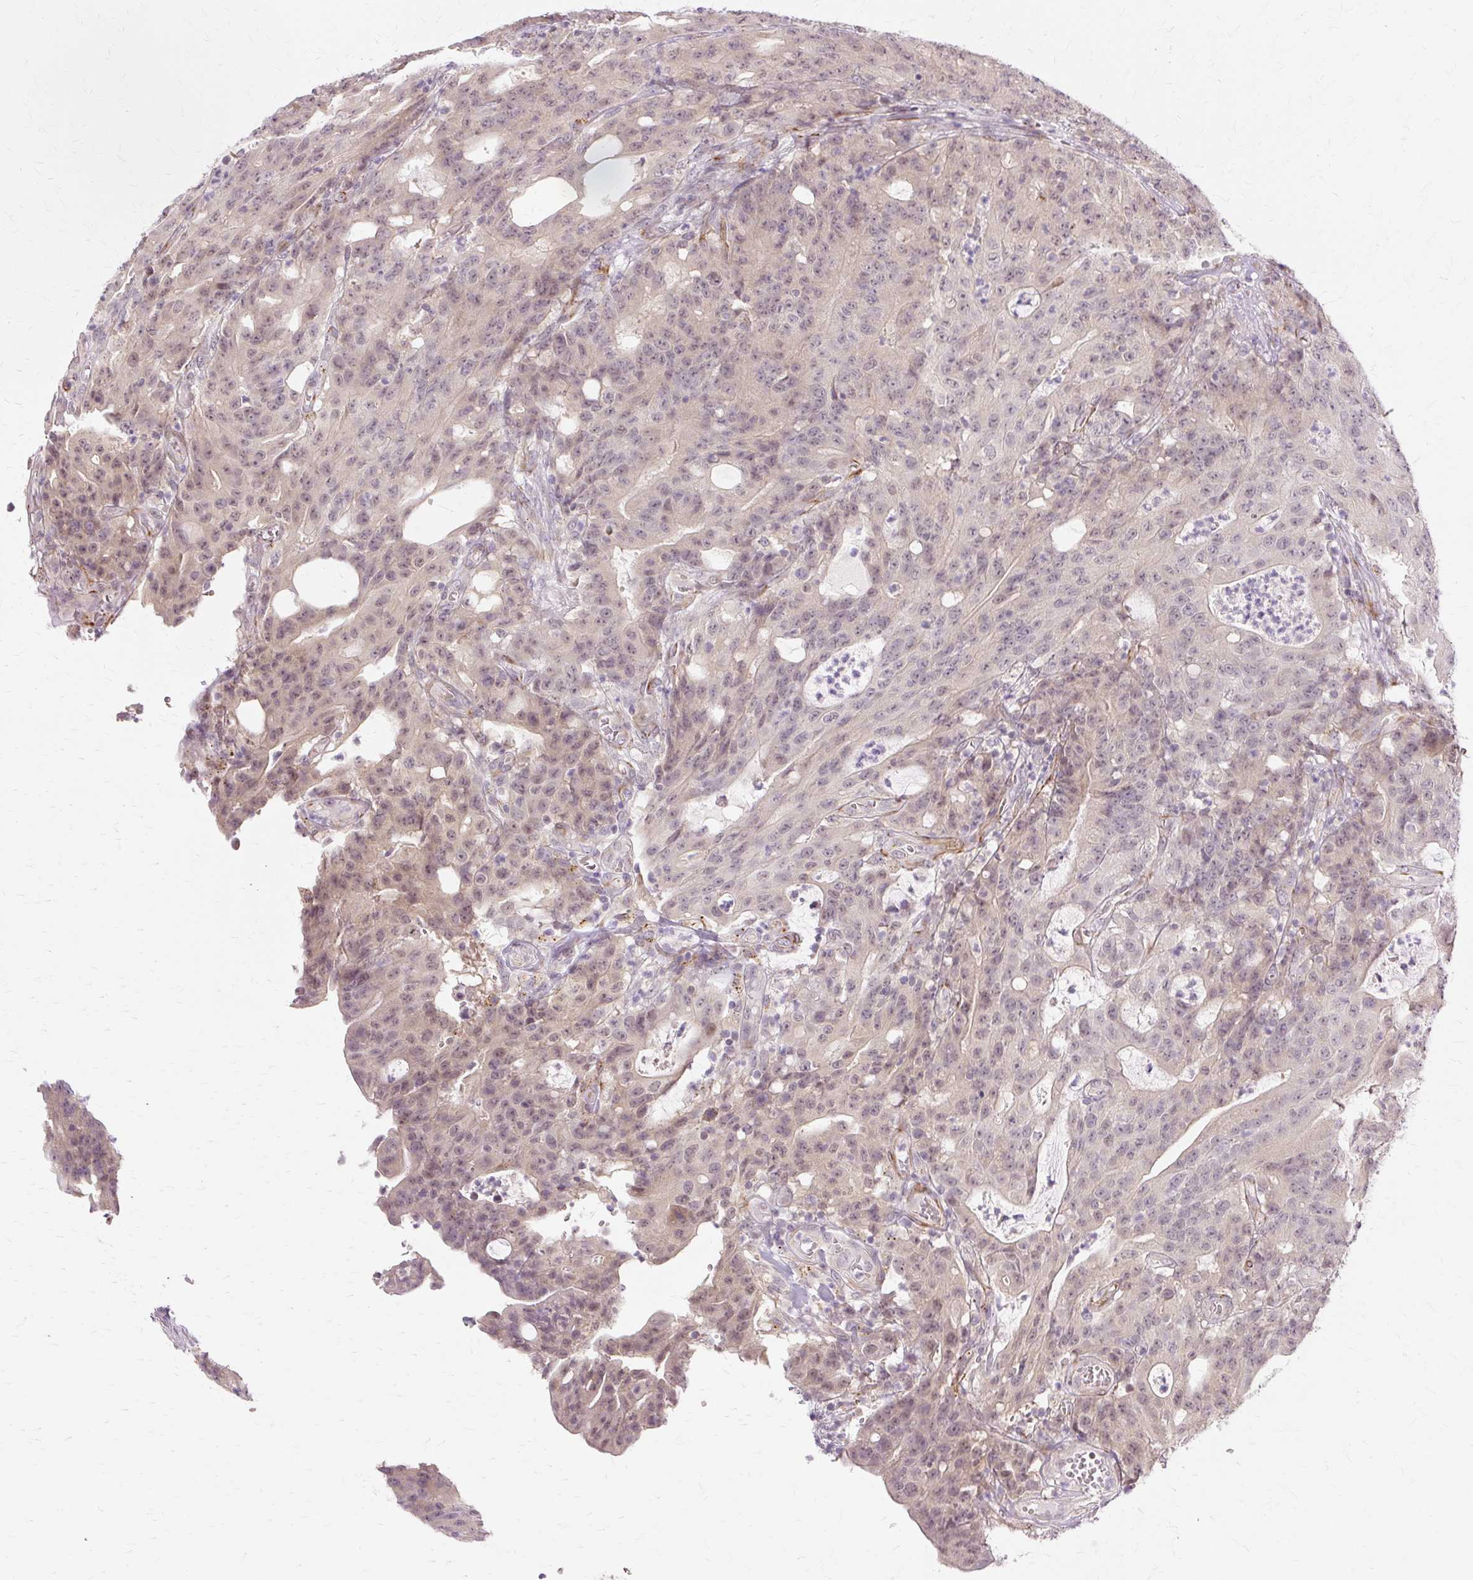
{"staining": {"intensity": "weak", "quantity": "25%-75%", "location": "nuclear"}, "tissue": "colorectal cancer", "cell_type": "Tumor cells", "image_type": "cancer", "snomed": [{"axis": "morphology", "description": "Adenocarcinoma, NOS"}, {"axis": "topography", "description": "Colon"}], "caption": "Brown immunohistochemical staining in human colorectal adenocarcinoma shows weak nuclear staining in about 25%-75% of tumor cells.", "gene": "MMACHC", "patient": {"sex": "male", "age": 83}}